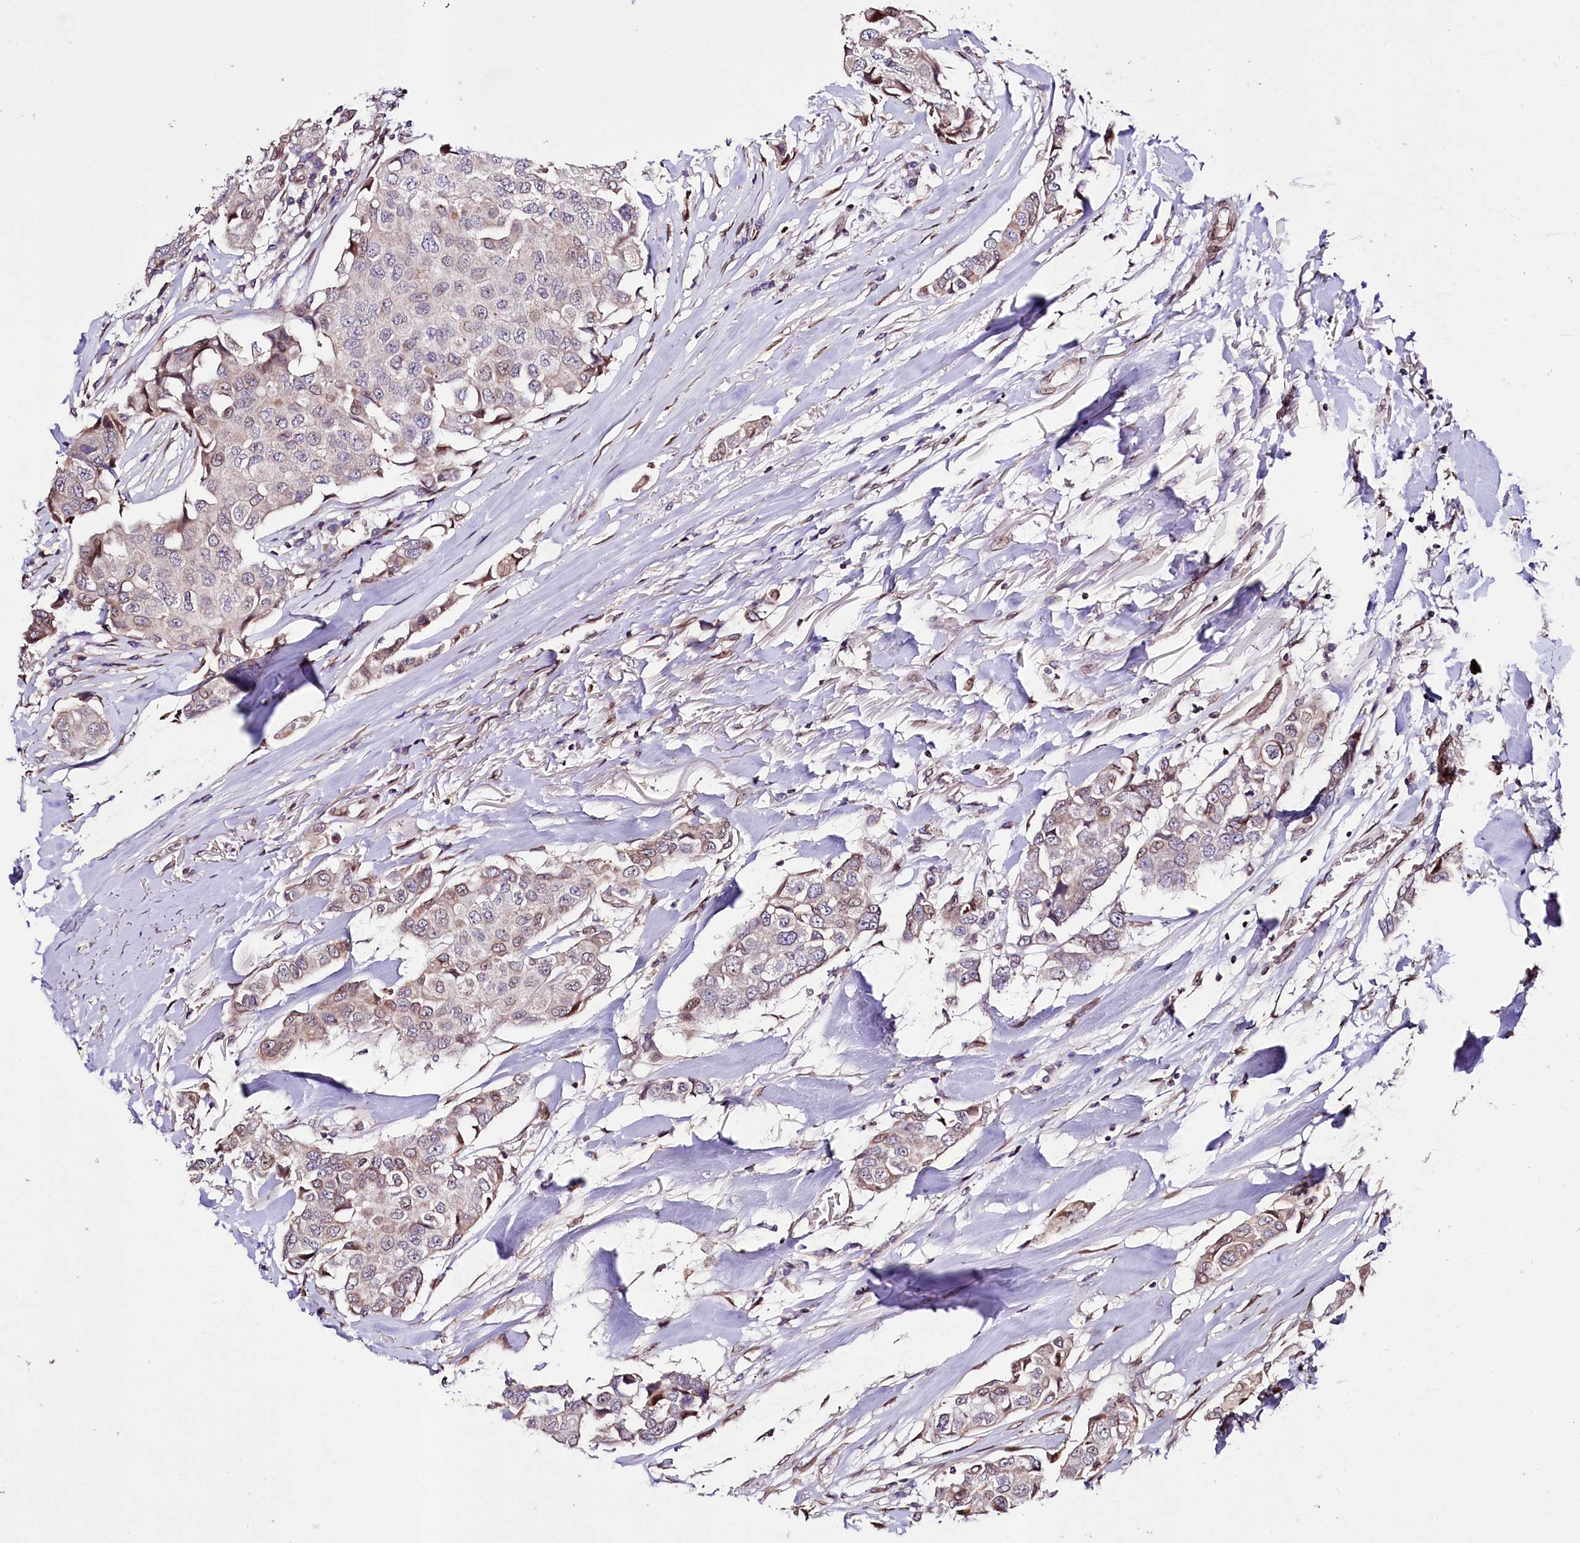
{"staining": {"intensity": "weak", "quantity": "<25%", "location": "nuclear"}, "tissue": "breast cancer", "cell_type": "Tumor cells", "image_type": "cancer", "snomed": [{"axis": "morphology", "description": "Duct carcinoma"}, {"axis": "topography", "description": "Breast"}], "caption": "Tumor cells are negative for brown protein staining in intraductal carcinoma (breast).", "gene": "ZNF226", "patient": {"sex": "female", "age": 80}}